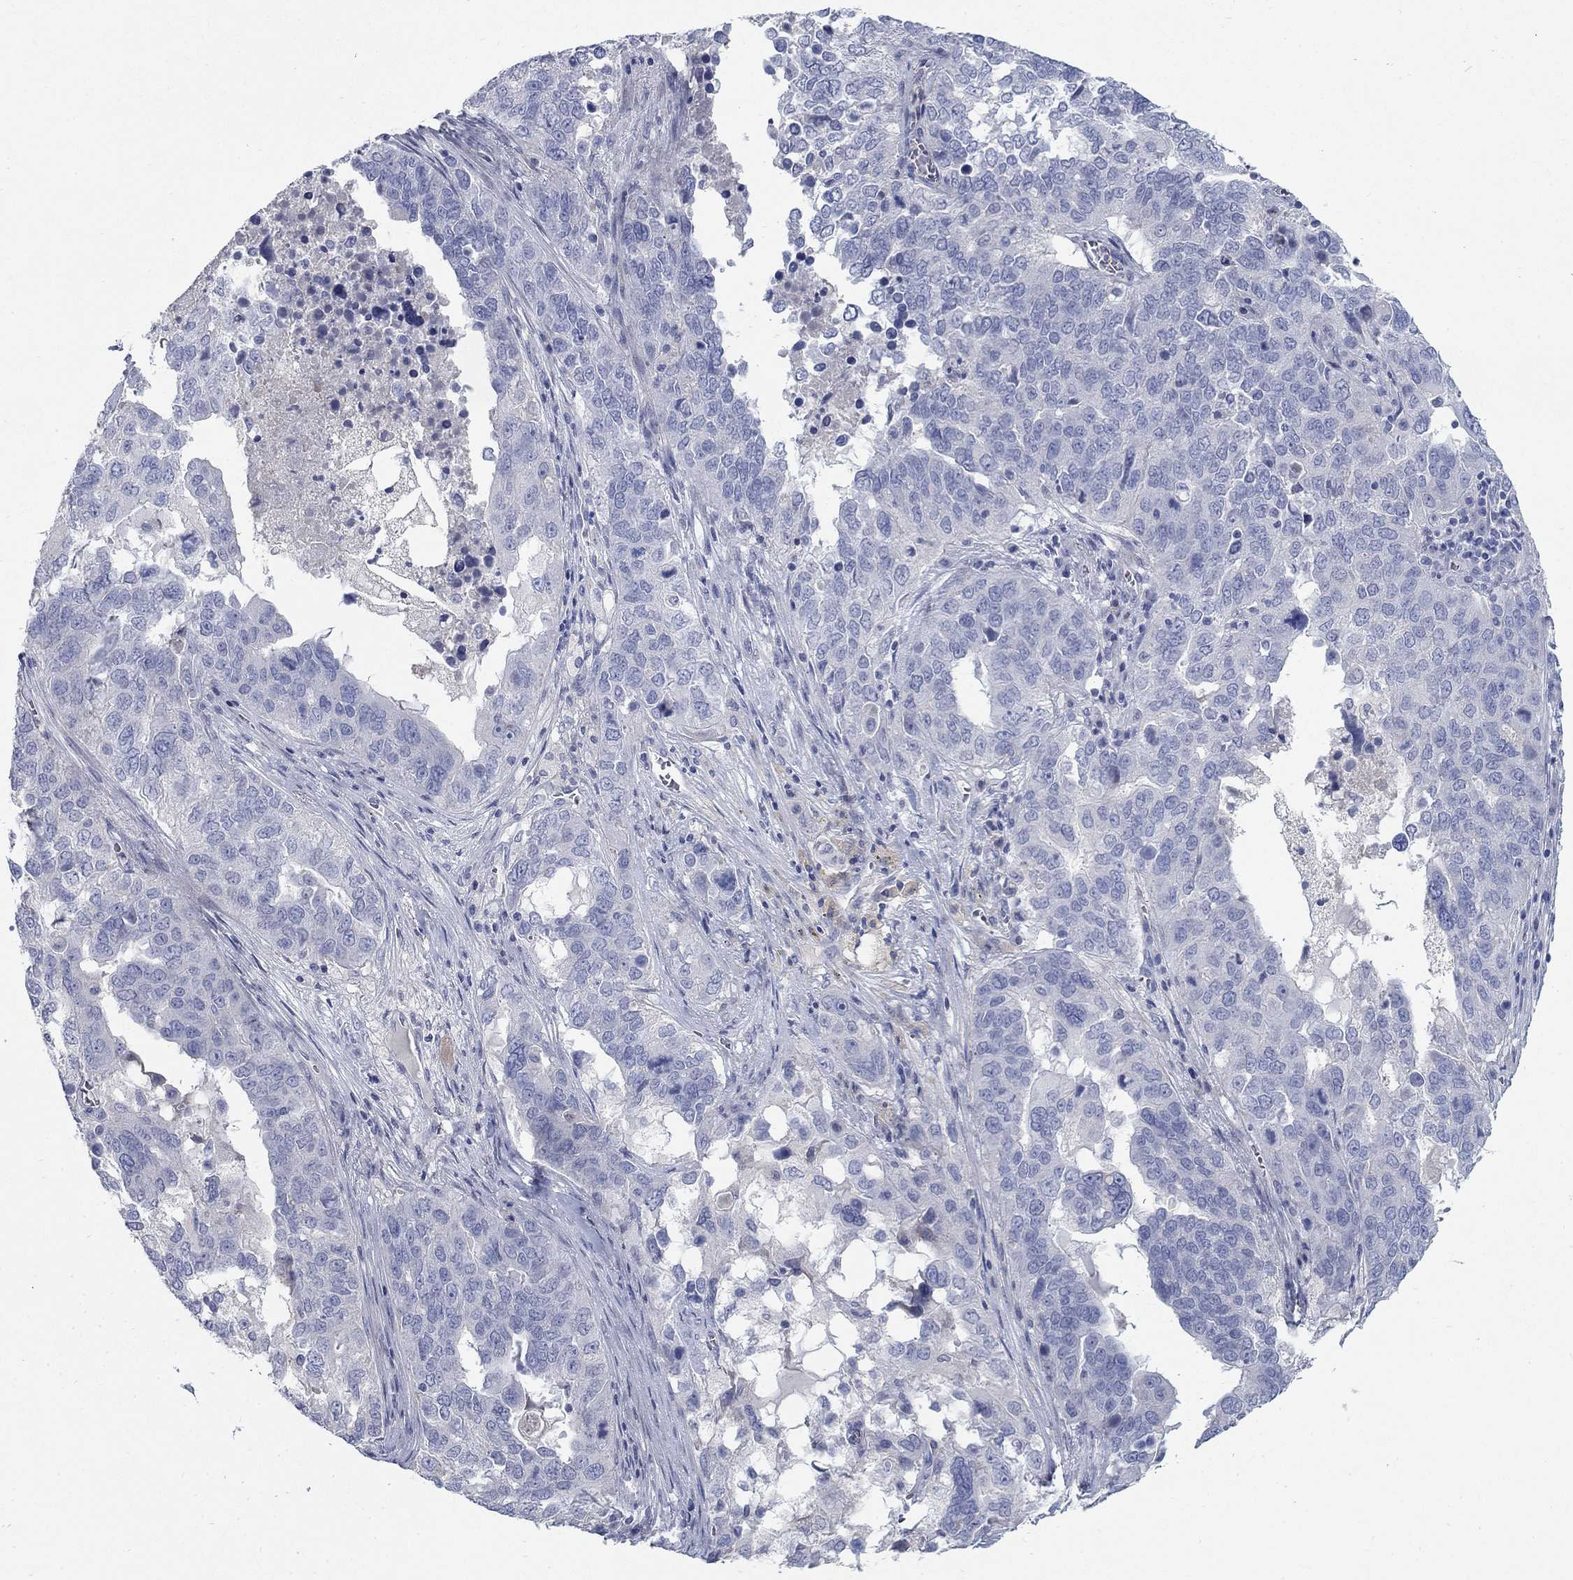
{"staining": {"intensity": "negative", "quantity": "none", "location": "none"}, "tissue": "ovarian cancer", "cell_type": "Tumor cells", "image_type": "cancer", "snomed": [{"axis": "morphology", "description": "Carcinoma, endometroid"}, {"axis": "topography", "description": "Soft tissue"}, {"axis": "topography", "description": "Ovary"}], "caption": "A high-resolution image shows IHC staining of endometroid carcinoma (ovarian), which exhibits no significant staining in tumor cells.", "gene": "TMEM249", "patient": {"sex": "female", "age": 52}}